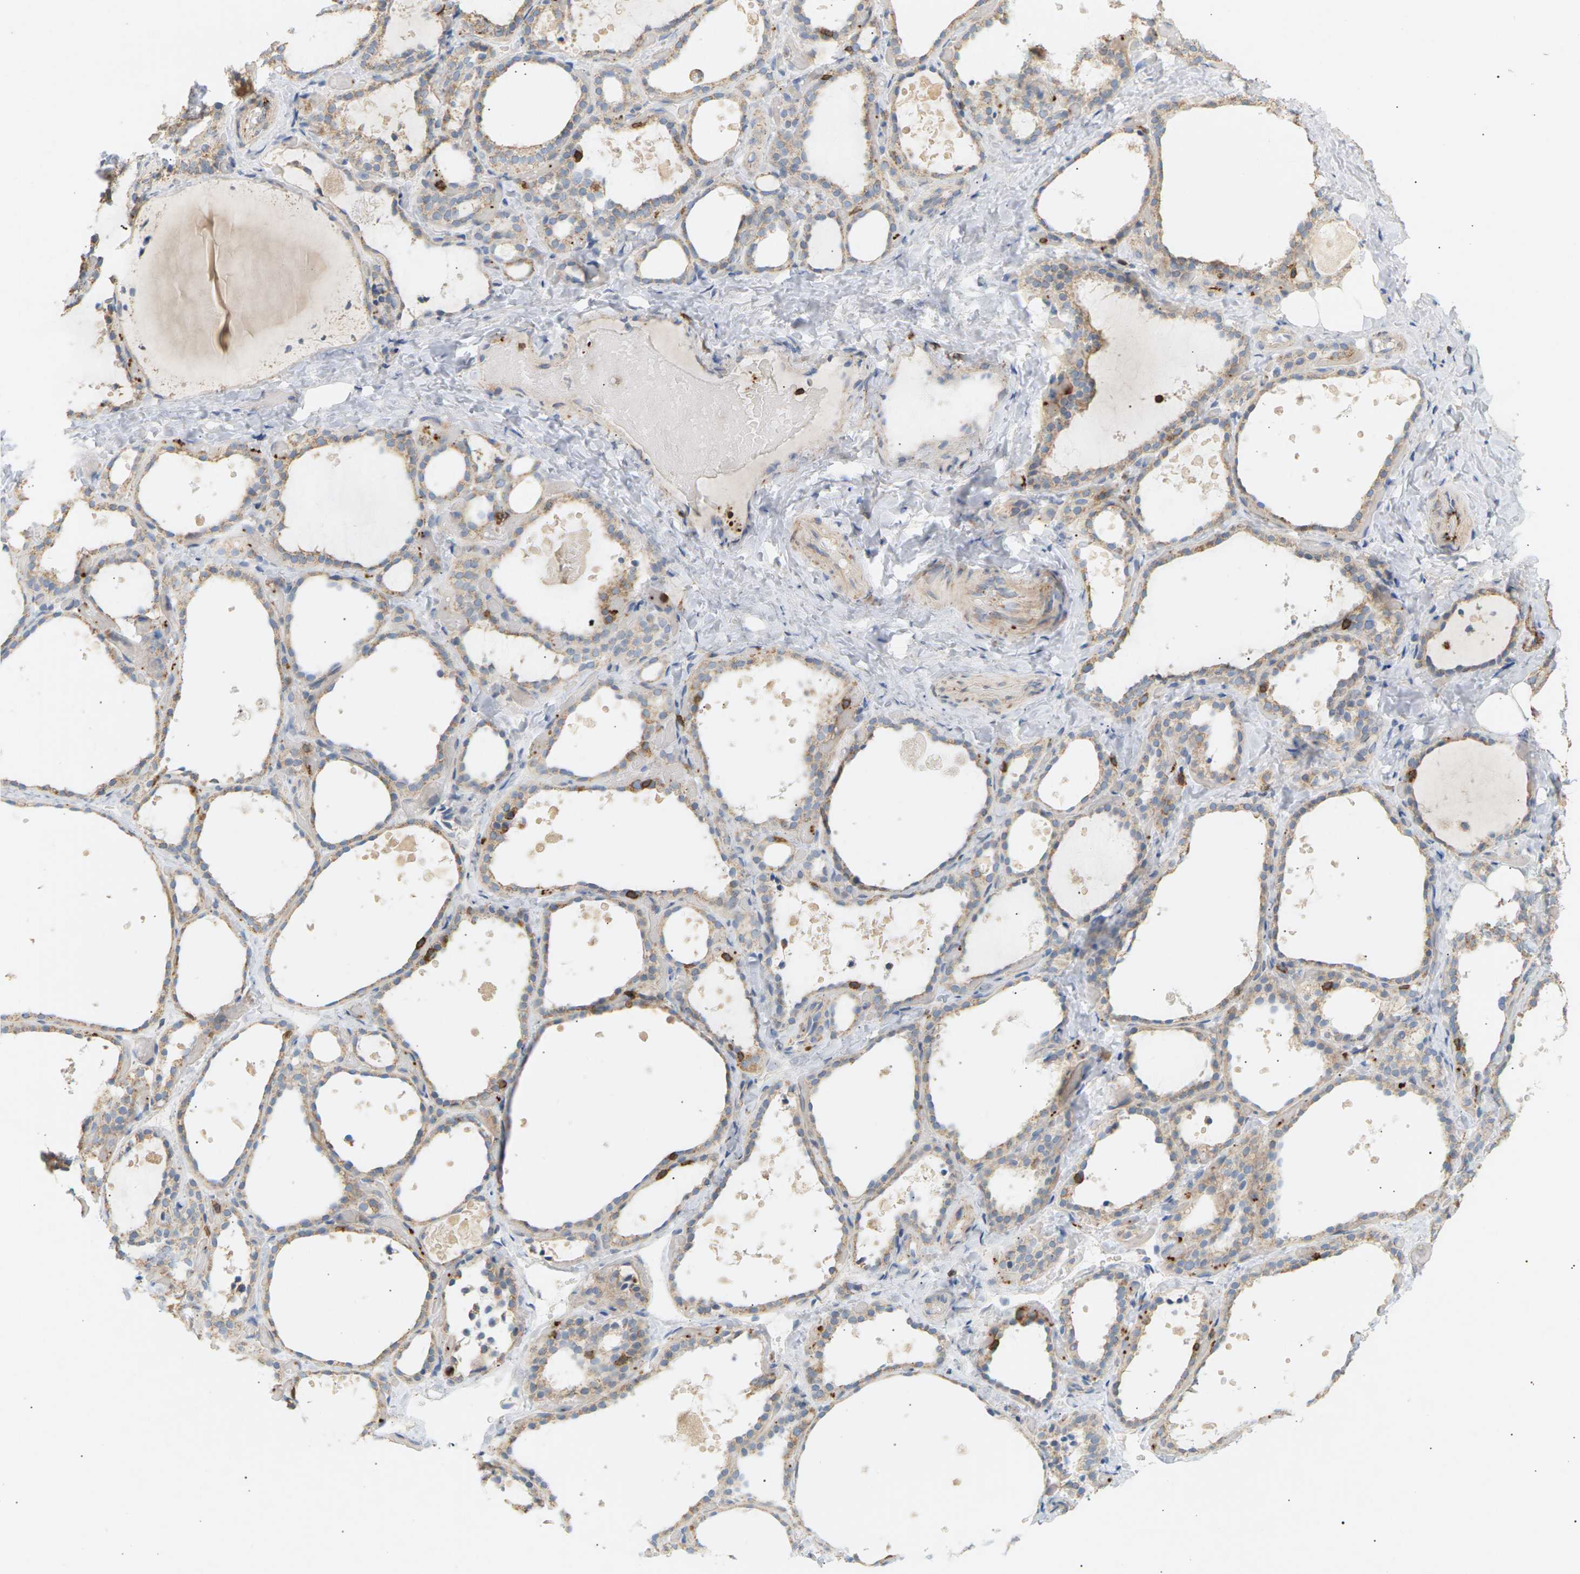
{"staining": {"intensity": "moderate", "quantity": "25%-75%", "location": "cytoplasmic/membranous"}, "tissue": "thyroid gland", "cell_type": "Glandular cells", "image_type": "normal", "snomed": [{"axis": "morphology", "description": "Normal tissue, NOS"}, {"axis": "topography", "description": "Thyroid gland"}], "caption": "Immunohistochemistry (IHC) of unremarkable thyroid gland demonstrates medium levels of moderate cytoplasmic/membranous positivity in about 25%-75% of glandular cells.", "gene": "LIME1", "patient": {"sex": "female", "age": 44}}